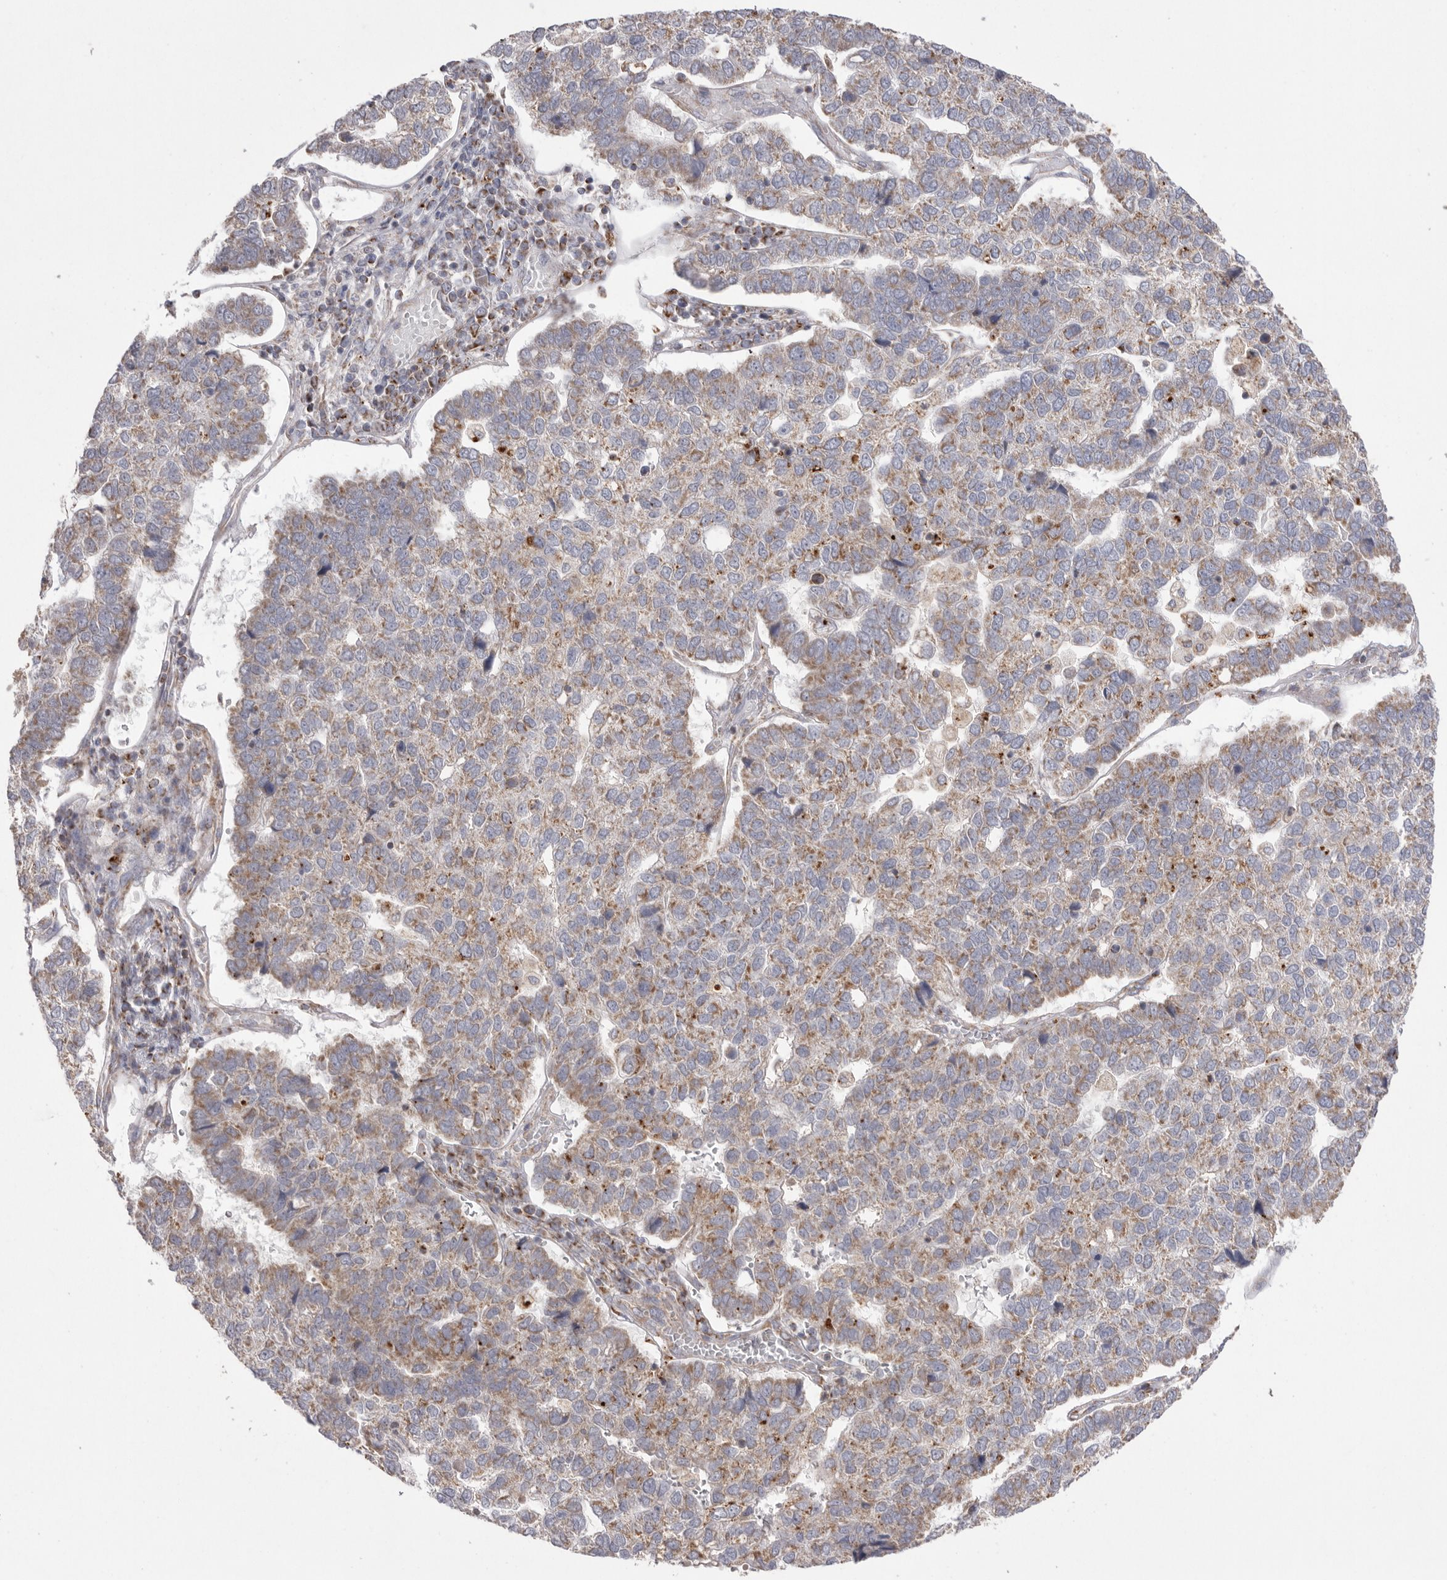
{"staining": {"intensity": "weak", "quantity": "25%-75%", "location": "cytoplasmic/membranous"}, "tissue": "pancreatic cancer", "cell_type": "Tumor cells", "image_type": "cancer", "snomed": [{"axis": "morphology", "description": "Adenocarcinoma, NOS"}, {"axis": "topography", "description": "Pancreas"}], "caption": "Tumor cells display weak cytoplasmic/membranous positivity in about 25%-75% of cells in pancreatic adenocarcinoma.", "gene": "VDAC3", "patient": {"sex": "female", "age": 61}}